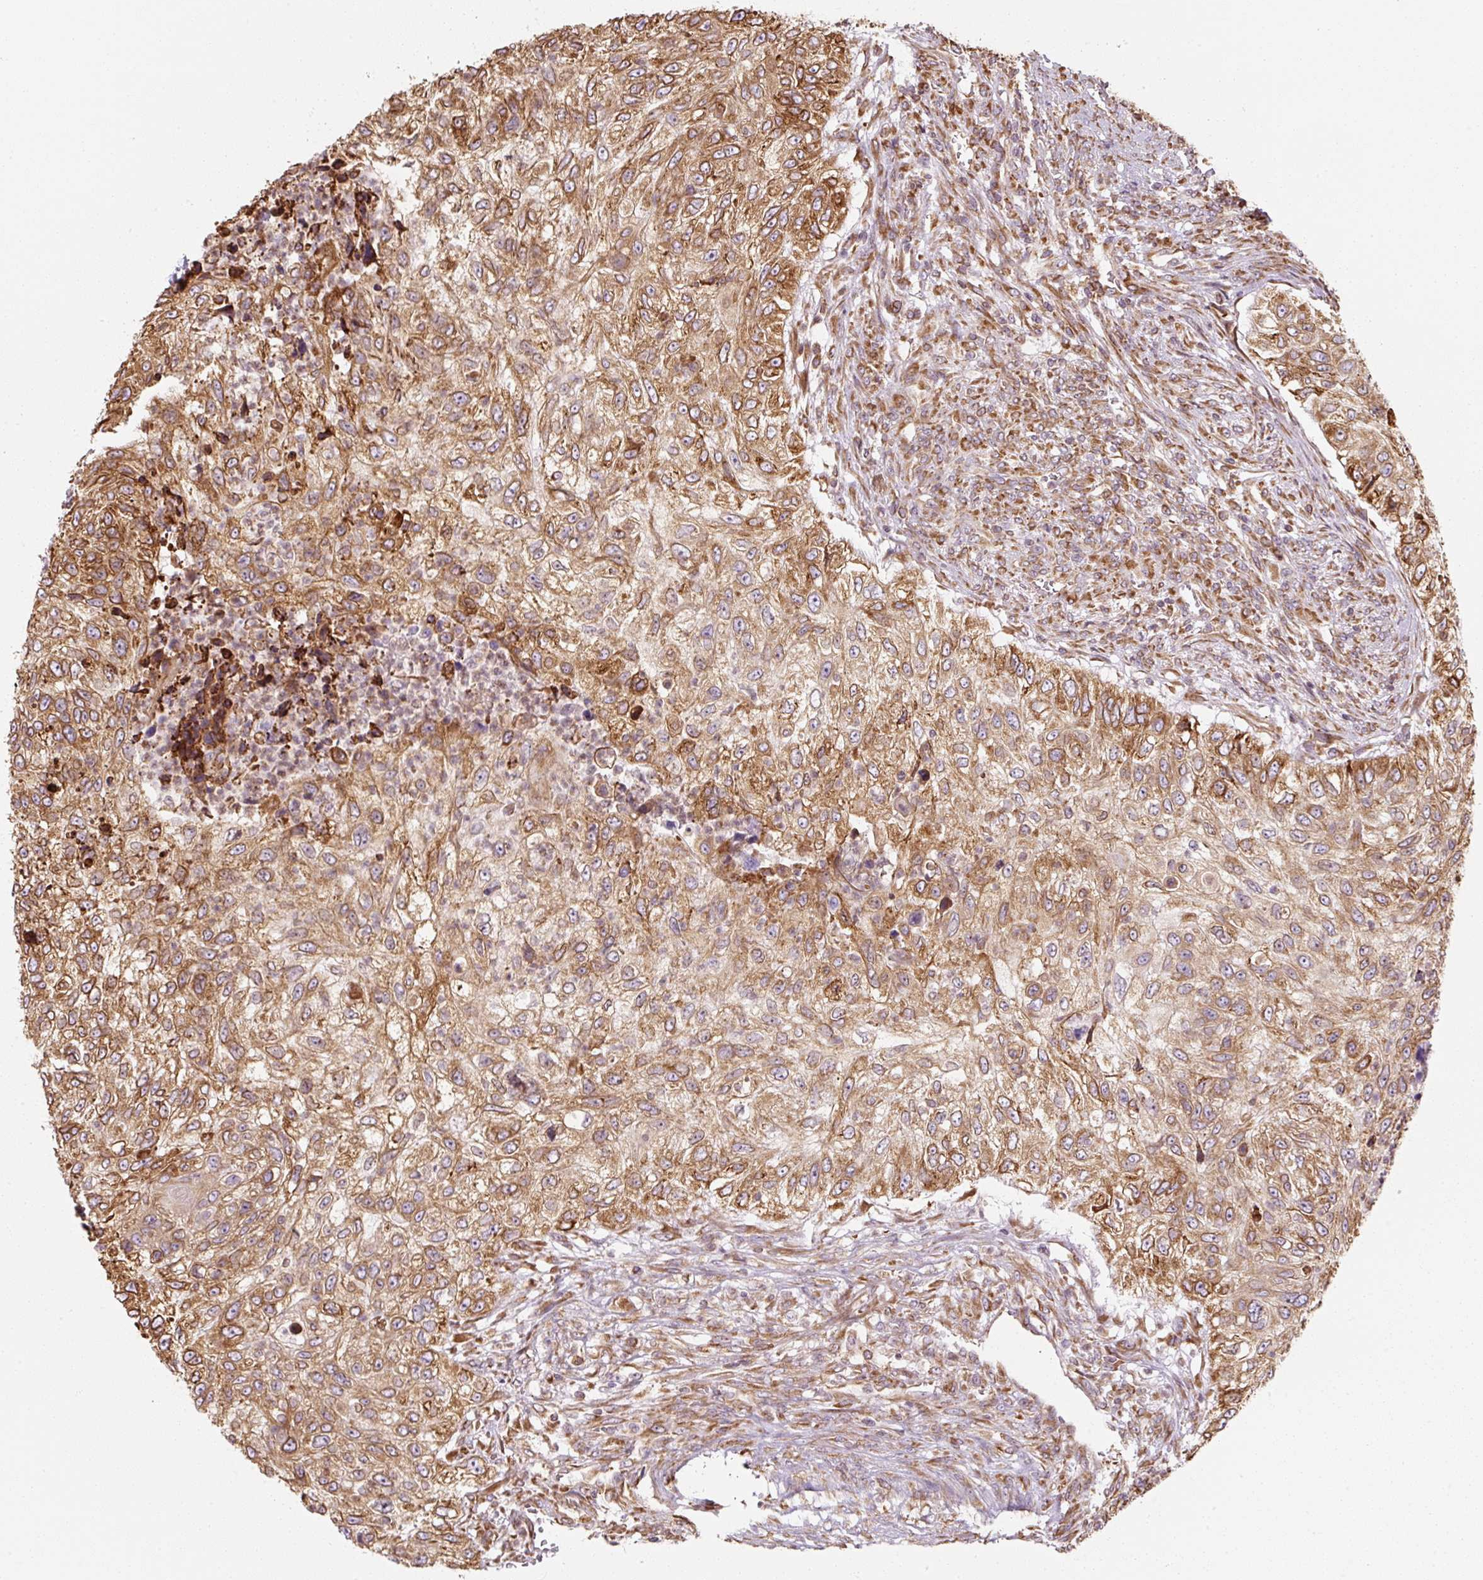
{"staining": {"intensity": "moderate", "quantity": ">75%", "location": "cytoplasmic/membranous"}, "tissue": "urothelial cancer", "cell_type": "Tumor cells", "image_type": "cancer", "snomed": [{"axis": "morphology", "description": "Urothelial carcinoma, High grade"}, {"axis": "topography", "description": "Urinary bladder"}], "caption": "This is an image of IHC staining of urothelial carcinoma (high-grade), which shows moderate expression in the cytoplasmic/membranous of tumor cells.", "gene": "PRKCSH", "patient": {"sex": "female", "age": 60}}